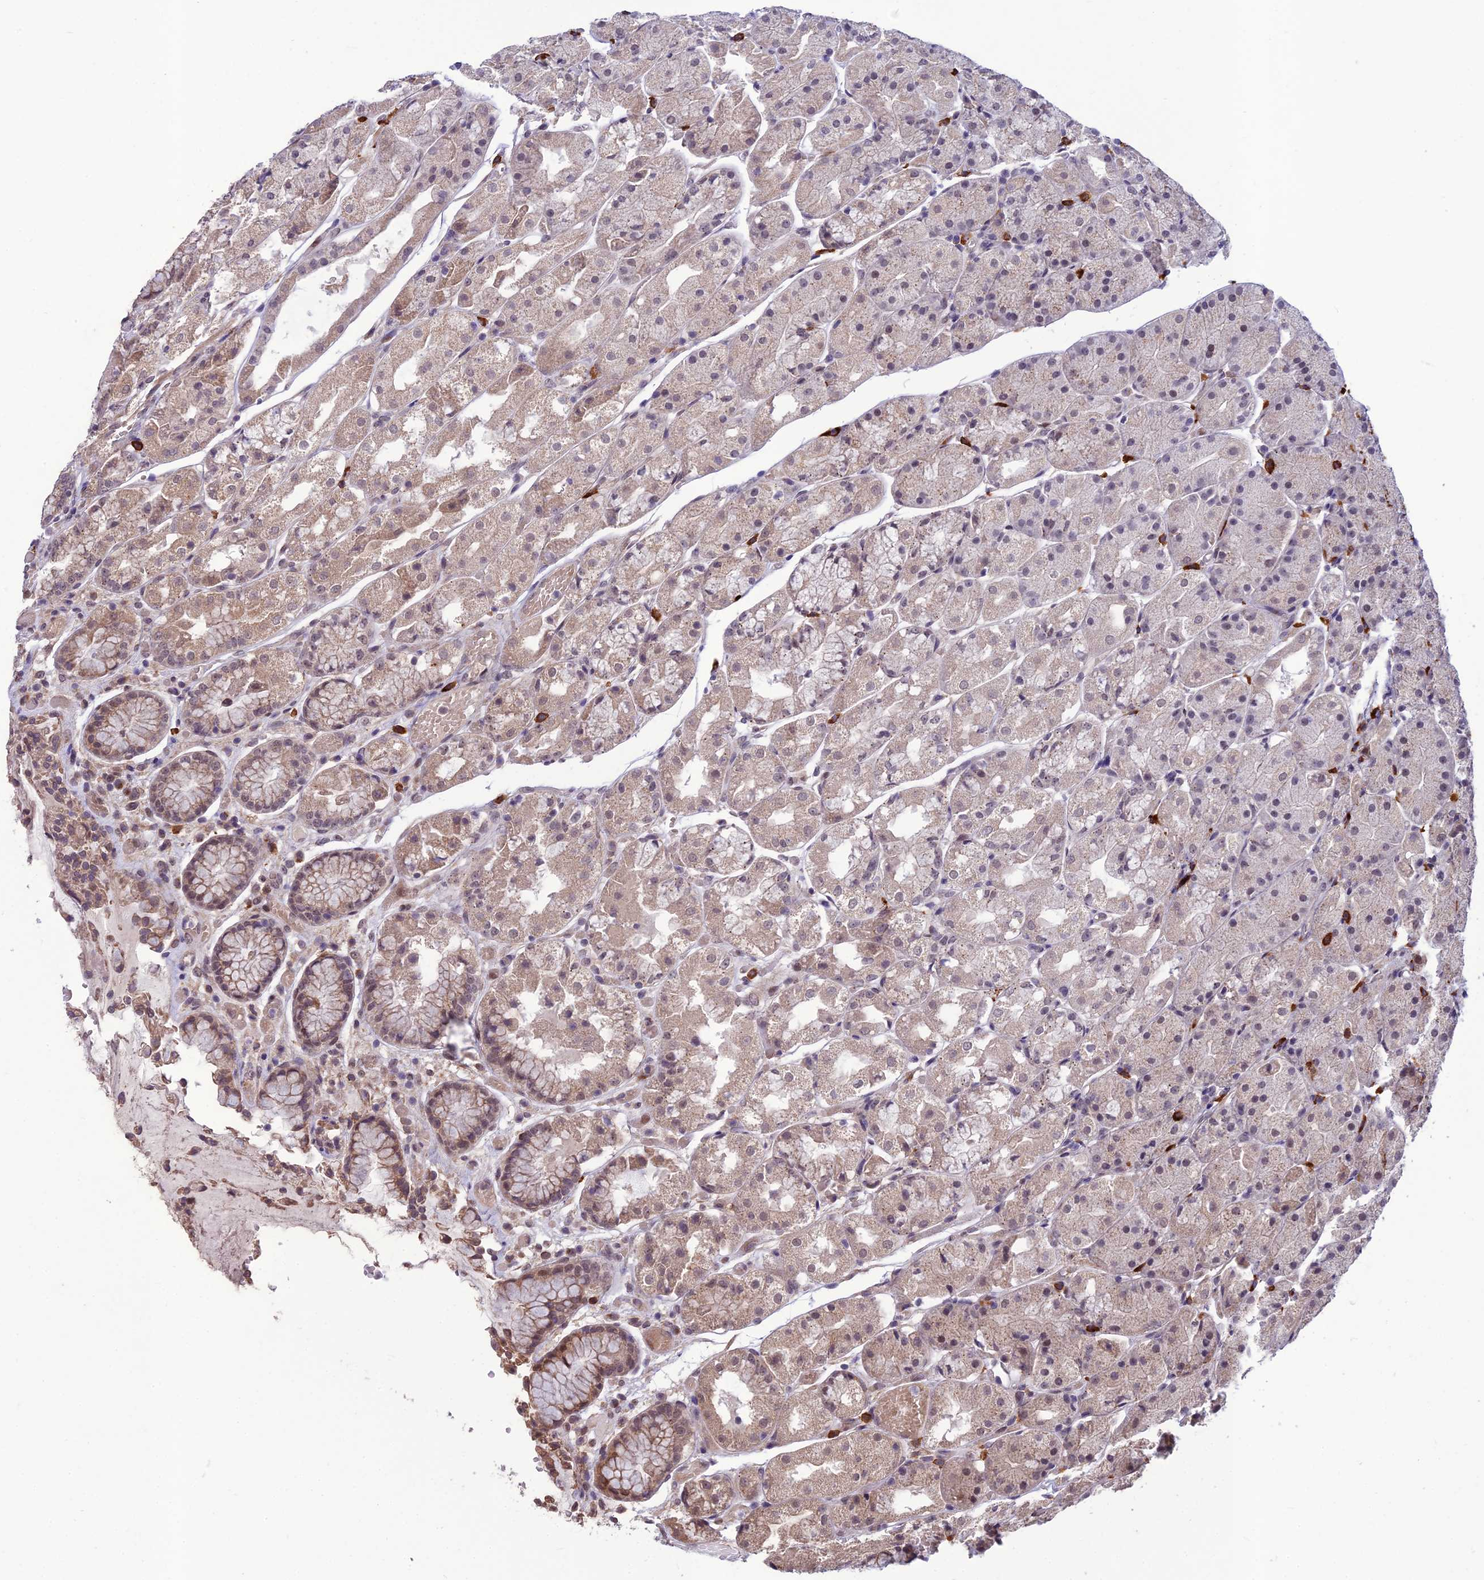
{"staining": {"intensity": "moderate", "quantity": "25%-75%", "location": "cytoplasmic/membranous,nuclear"}, "tissue": "stomach", "cell_type": "Glandular cells", "image_type": "normal", "snomed": [{"axis": "morphology", "description": "Normal tissue, NOS"}, {"axis": "topography", "description": "Stomach, upper"}], "caption": "Immunohistochemical staining of benign human stomach exhibits moderate cytoplasmic/membranous,nuclear protein staining in approximately 25%-75% of glandular cells.", "gene": "FBRS", "patient": {"sex": "male", "age": 72}}